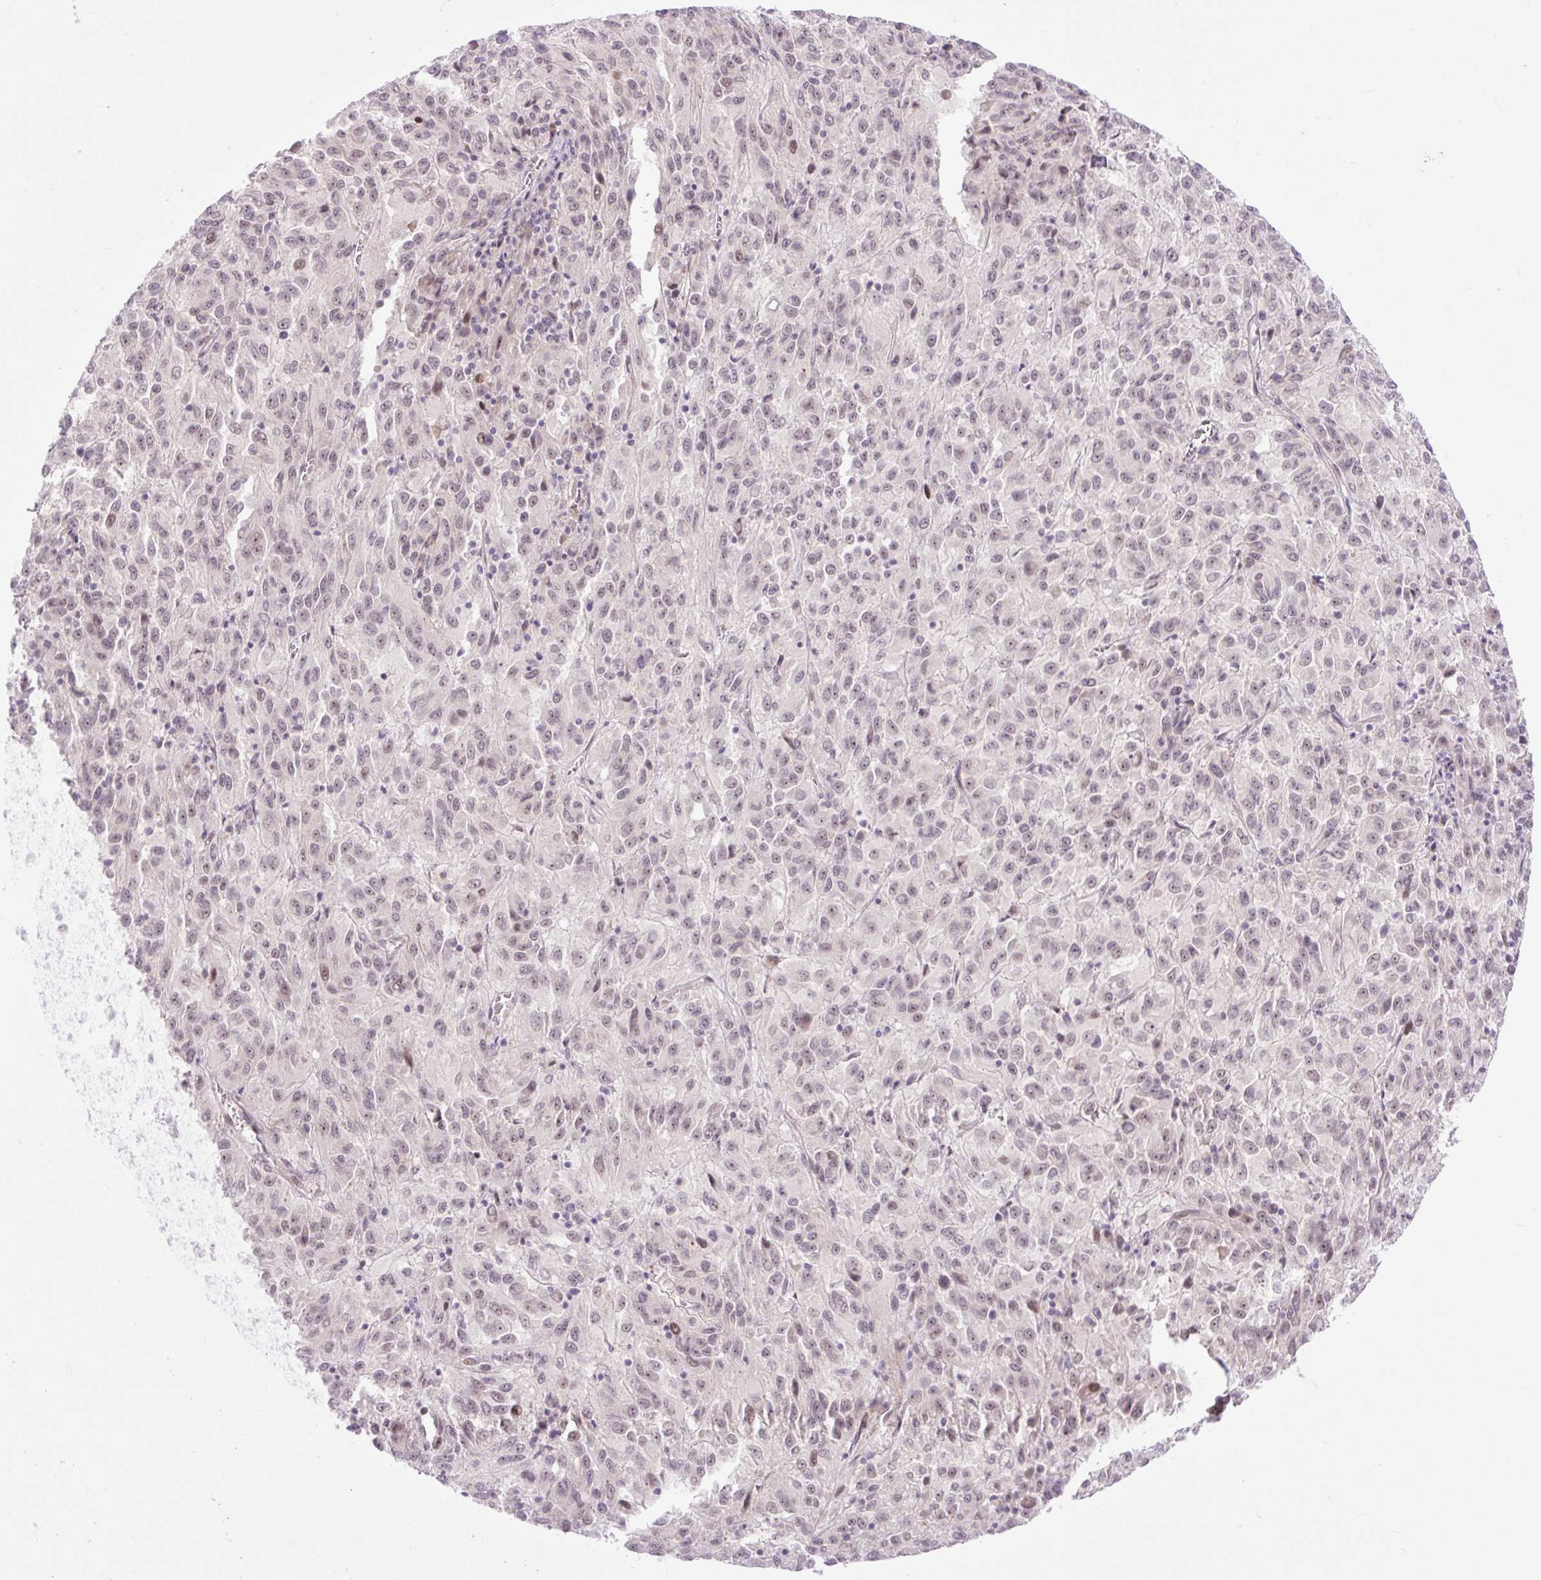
{"staining": {"intensity": "weak", "quantity": "25%-75%", "location": "nuclear"}, "tissue": "melanoma", "cell_type": "Tumor cells", "image_type": "cancer", "snomed": [{"axis": "morphology", "description": "Malignant melanoma, Metastatic site"}, {"axis": "topography", "description": "Lung"}], "caption": "DAB (3,3'-diaminobenzidine) immunohistochemical staining of human malignant melanoma (metastatic site) displays weak nuclear protein positivity in about 25%-75% of tumor cells.", "gene": "ICE1", "patient": {"sex": "male", "age": 64}}